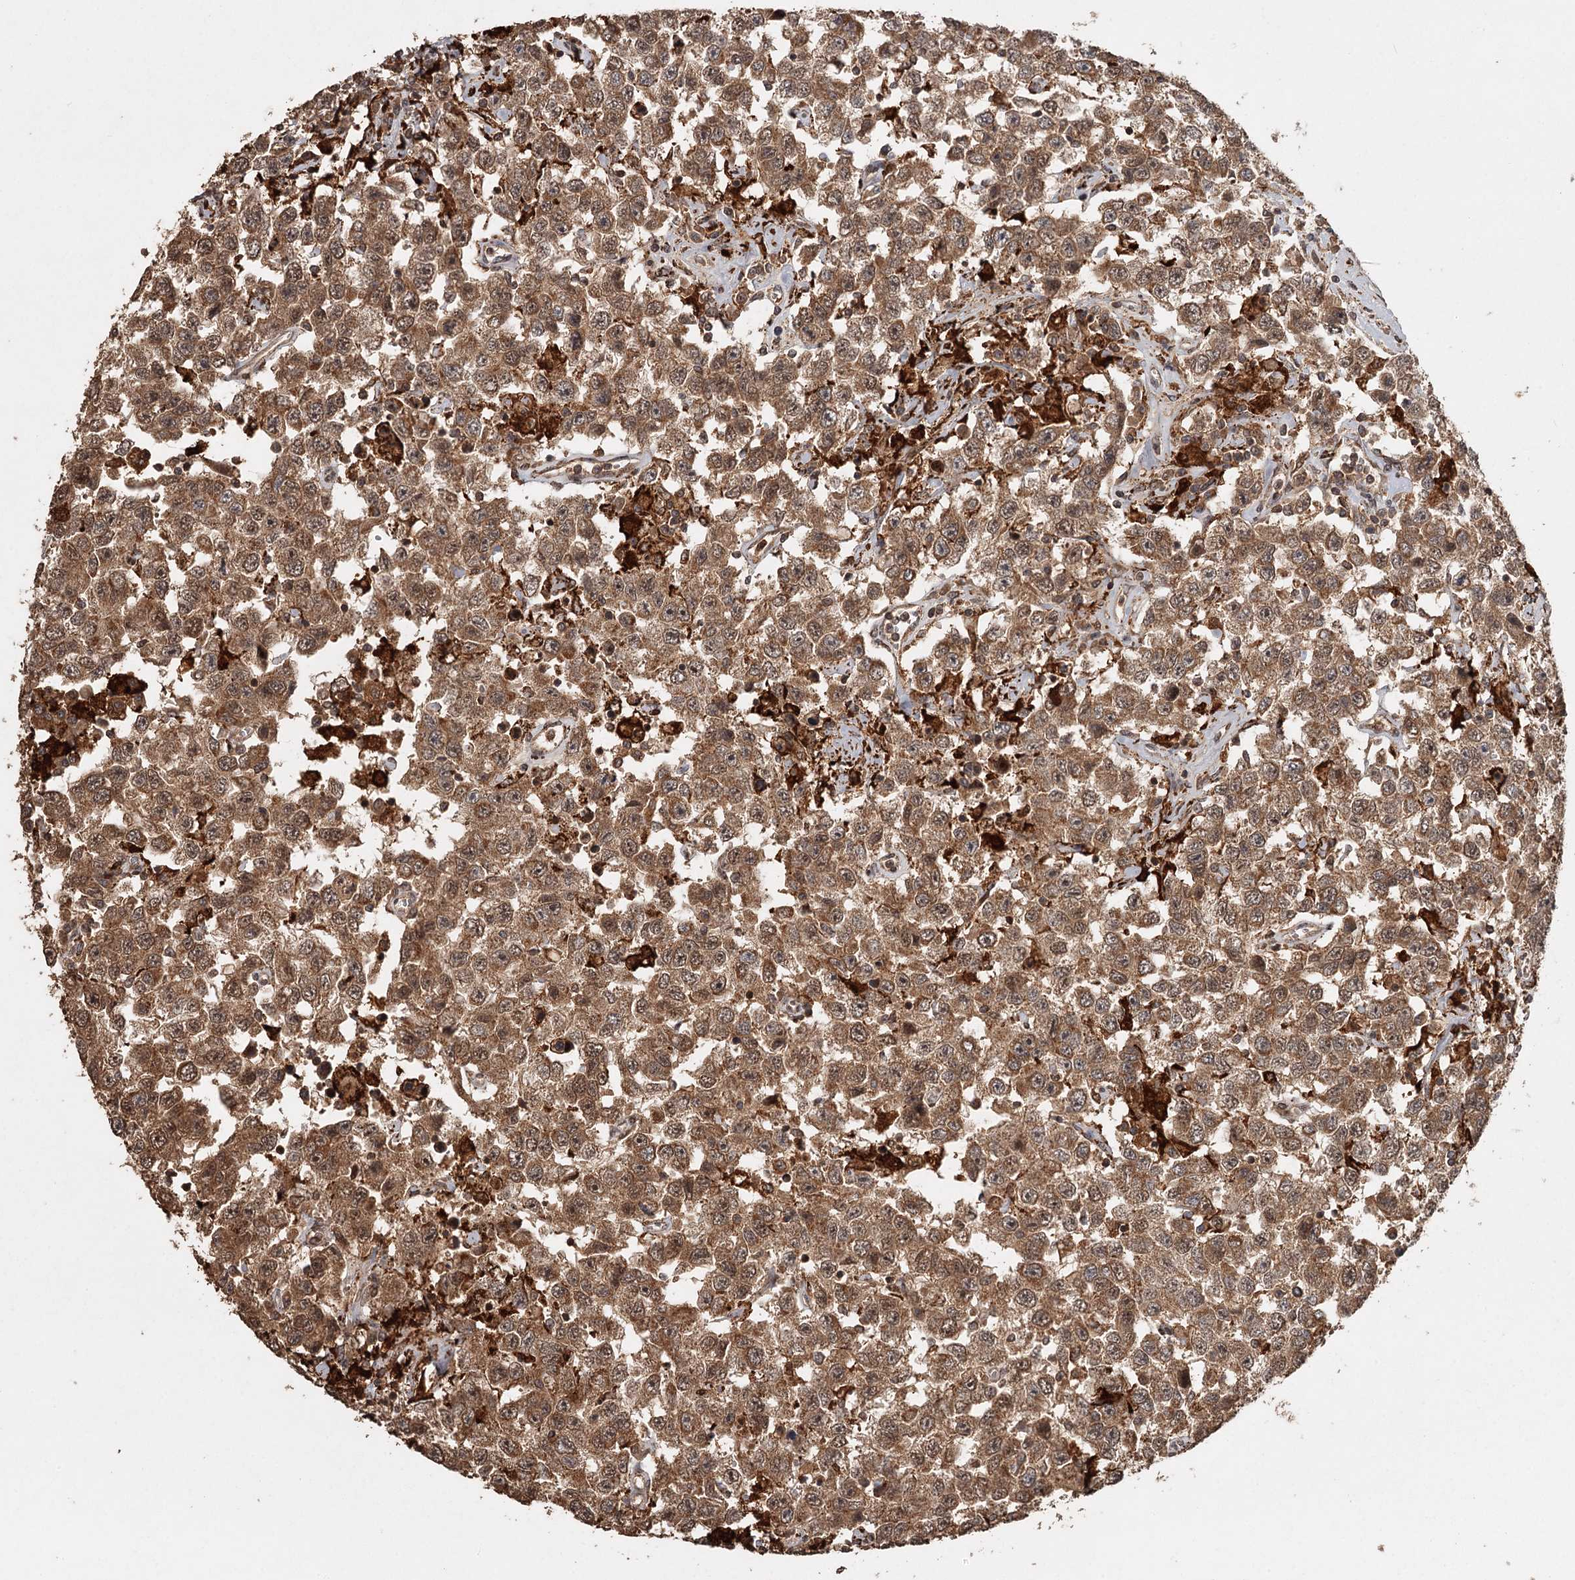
{"staining": {"intensity": "strong", "quantity": ">75%", "location": "cytoplasmic/membranous"}, "tissue": "testis cancer", "cell_type": "Tumor cells", "image_type": "cancer", "snomed": [{"axis": "morphology", "description": "Seminoma, NOS"}, {"axis": "topography", "description": "Testis"}], "caption": "This micrograph displays IHC staining of seminoma (testis), with high strong cytoplasmic/membranous positivity in about >75% of tumor cells.", "gene": "FAXC", "patient": {"sex": "male", "age": 41}}